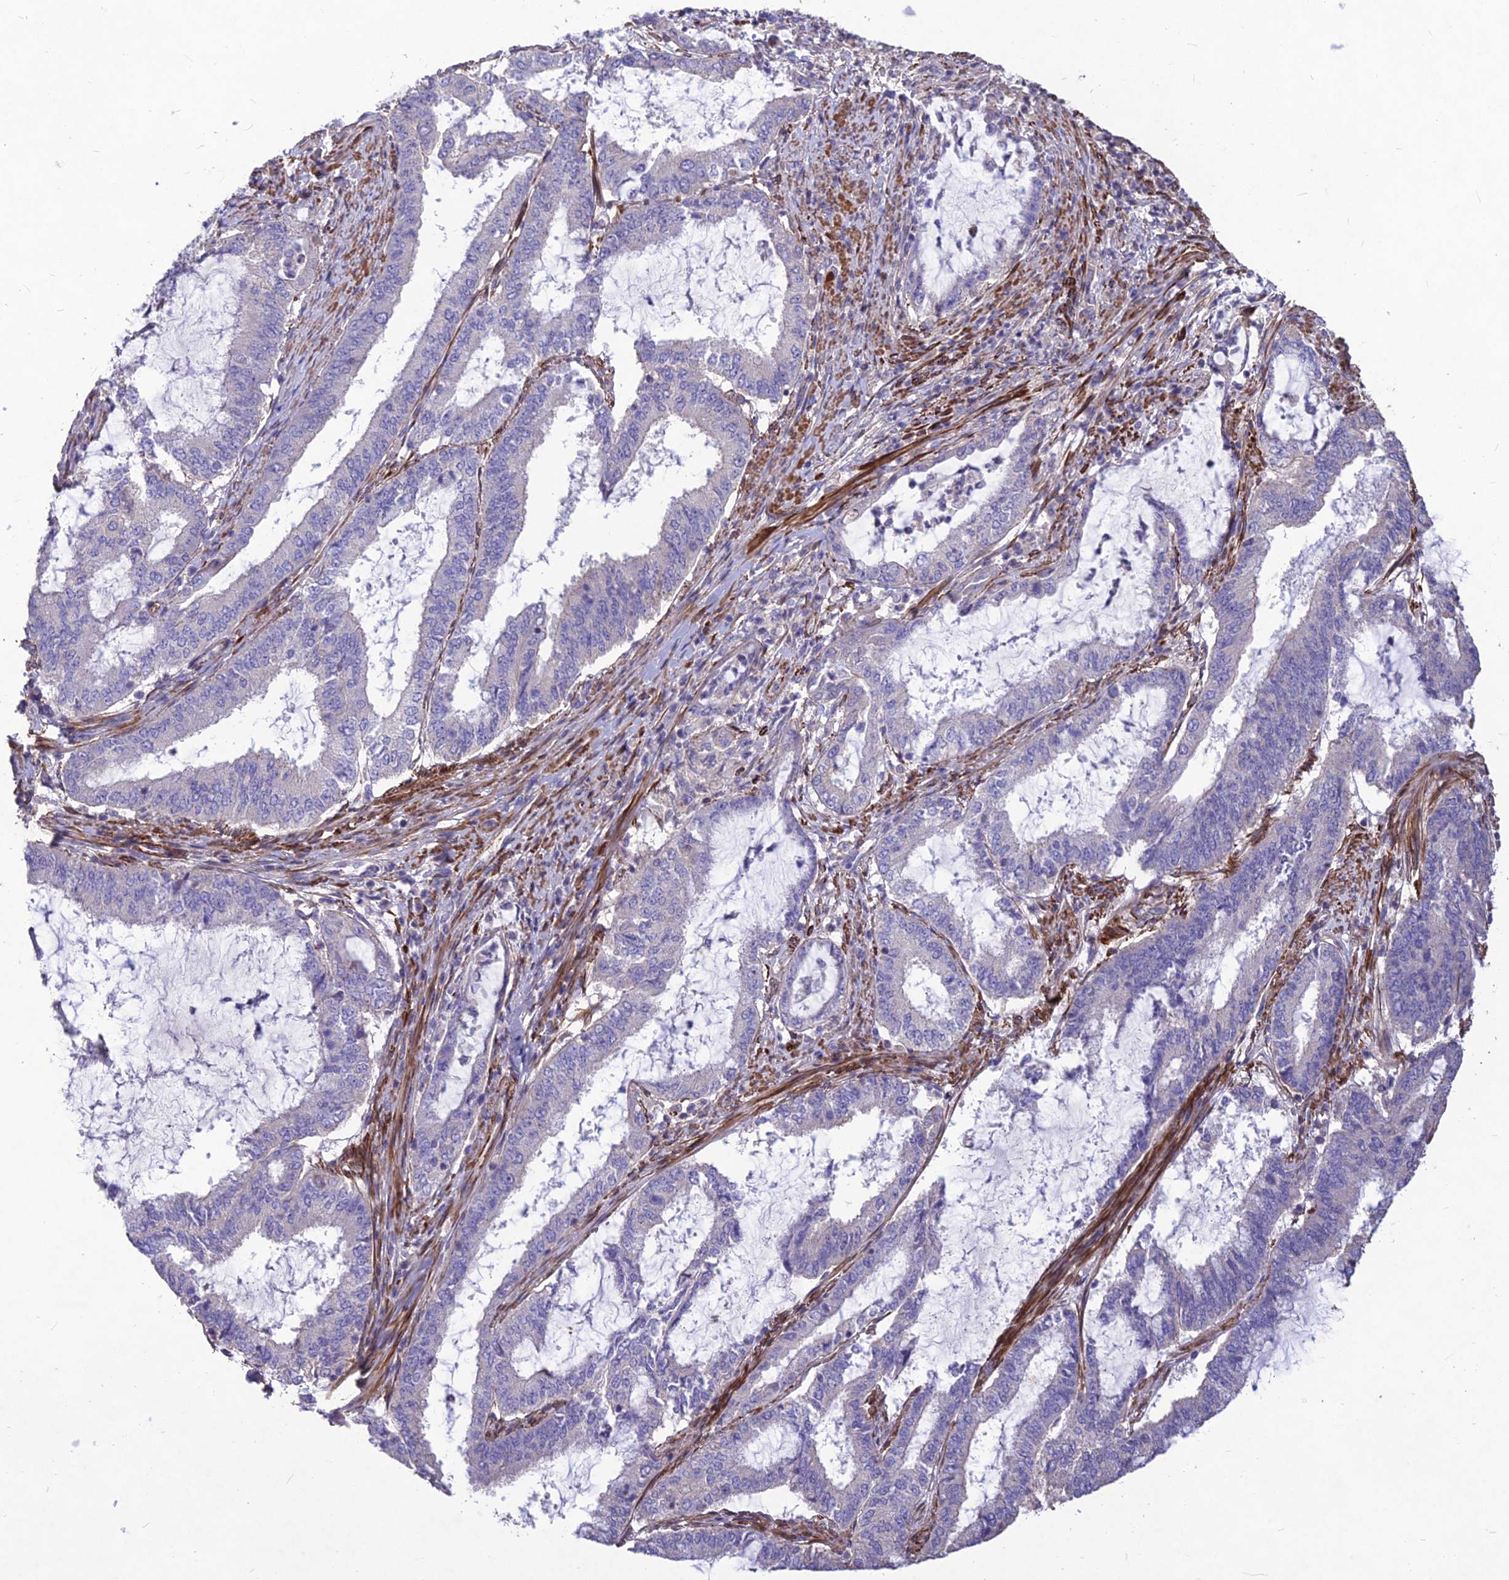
{"staining": {"intensity": "negative", "quantity": "none", "location": "none"}, "tissue": "endometrial cancer", "cell_type": "Tumor cells", "image_type": "cancer", "snomed": [{"axis": "morphology", "description": "Adenocarcinoma, NOS"}, {"axis": "topography", "description": "Endometrium"}], "caption": "DAB immunohistochemical staining of human adenocarcinoma (endometrial) displays no significant staining in tumor cells.", "gene": "CLUH", "patient": {"sex": "female", "age": 51}}